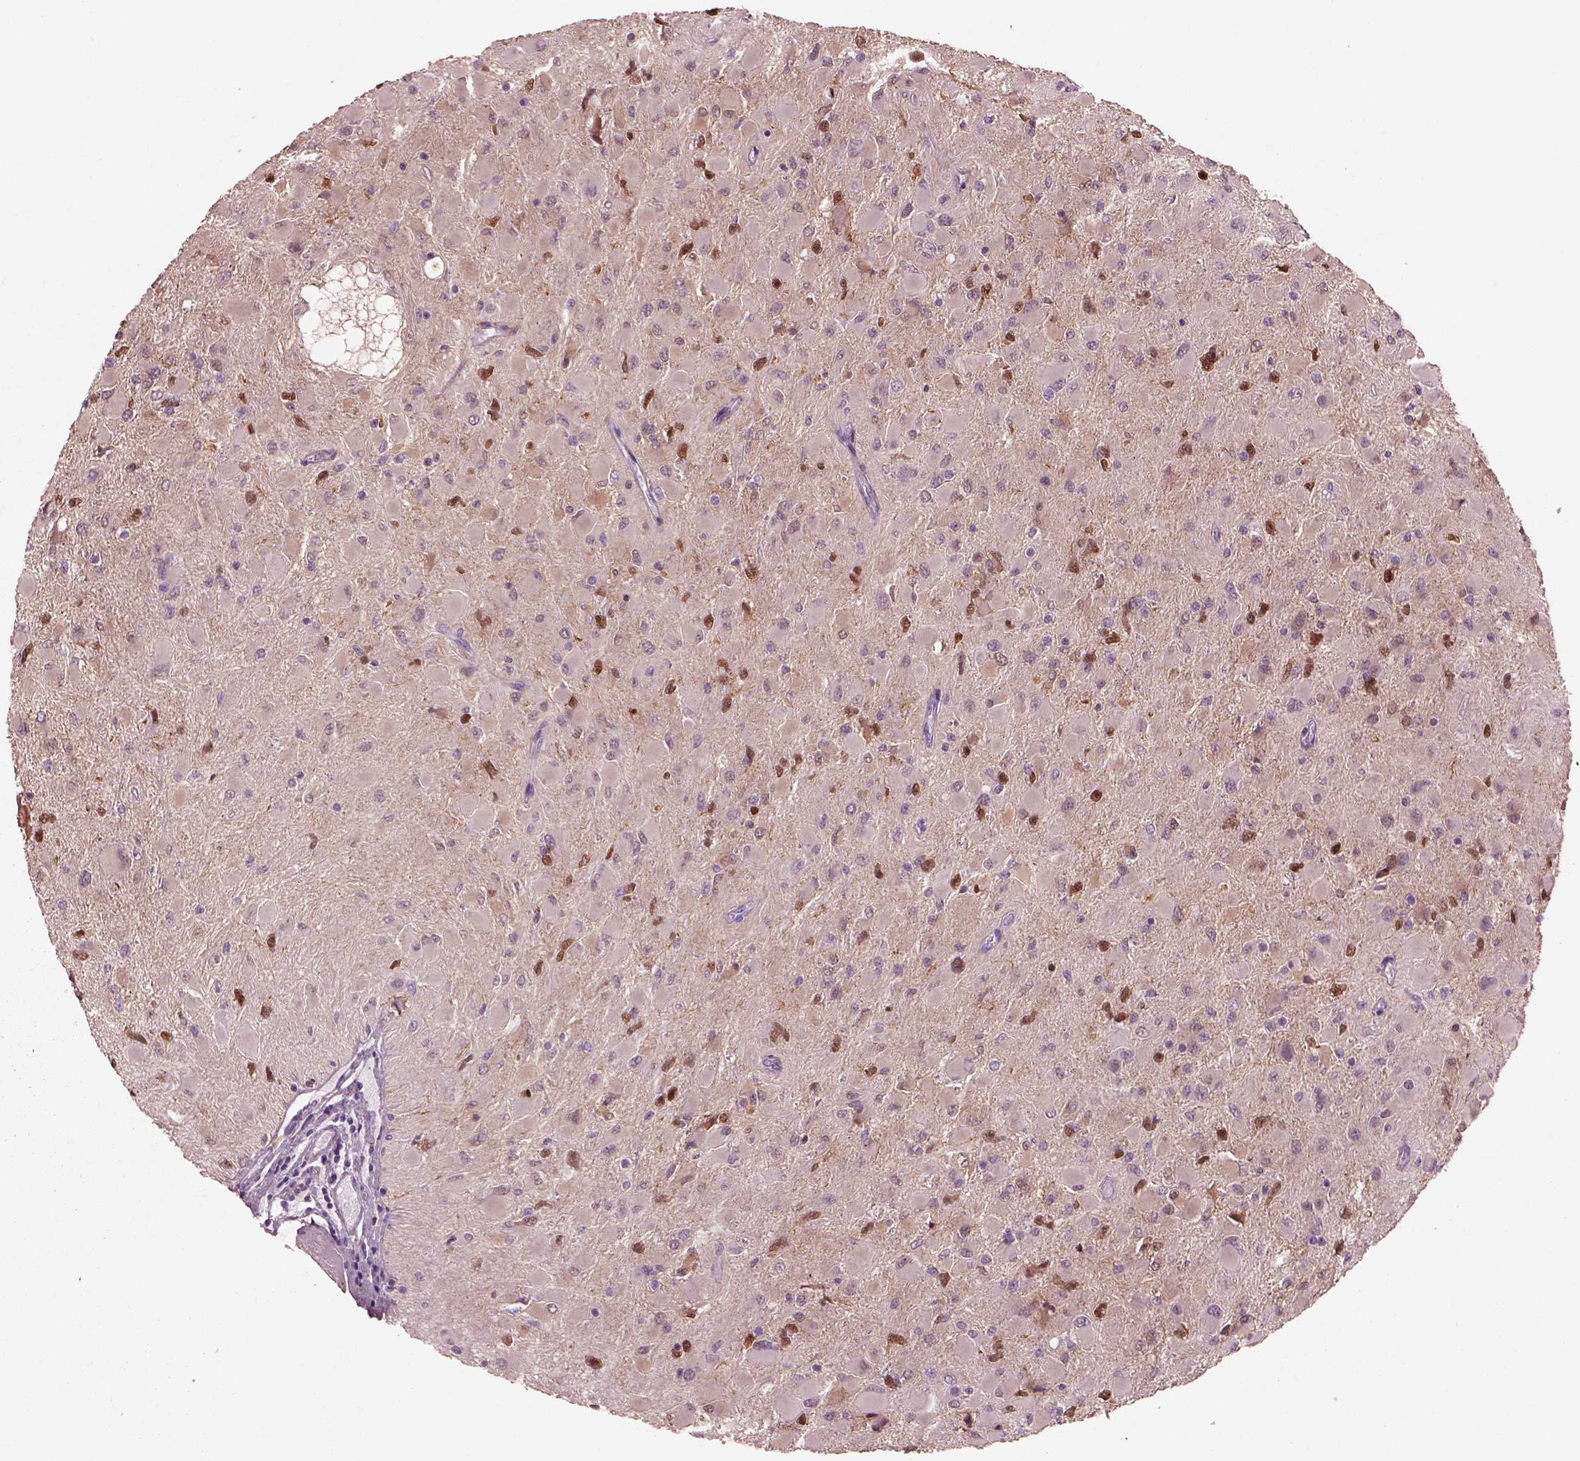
{"staining": {"intensity": "negative", "quantity": "none", "location": "none"}, "tissue": "glioma", "cell_type": "Tumor cells", "image_type": "cancer", "snomed": [{"axis": "morphology", "description": "Glioma, malignant, High grade"}, {"axis": "topography", "description": "Cerebral cortex"}], "caption": "Protein analysis of glioma displays no significant expression in tumor cells.", "gene": "SRI", "patient": {"sex": "female", "age": 36}}